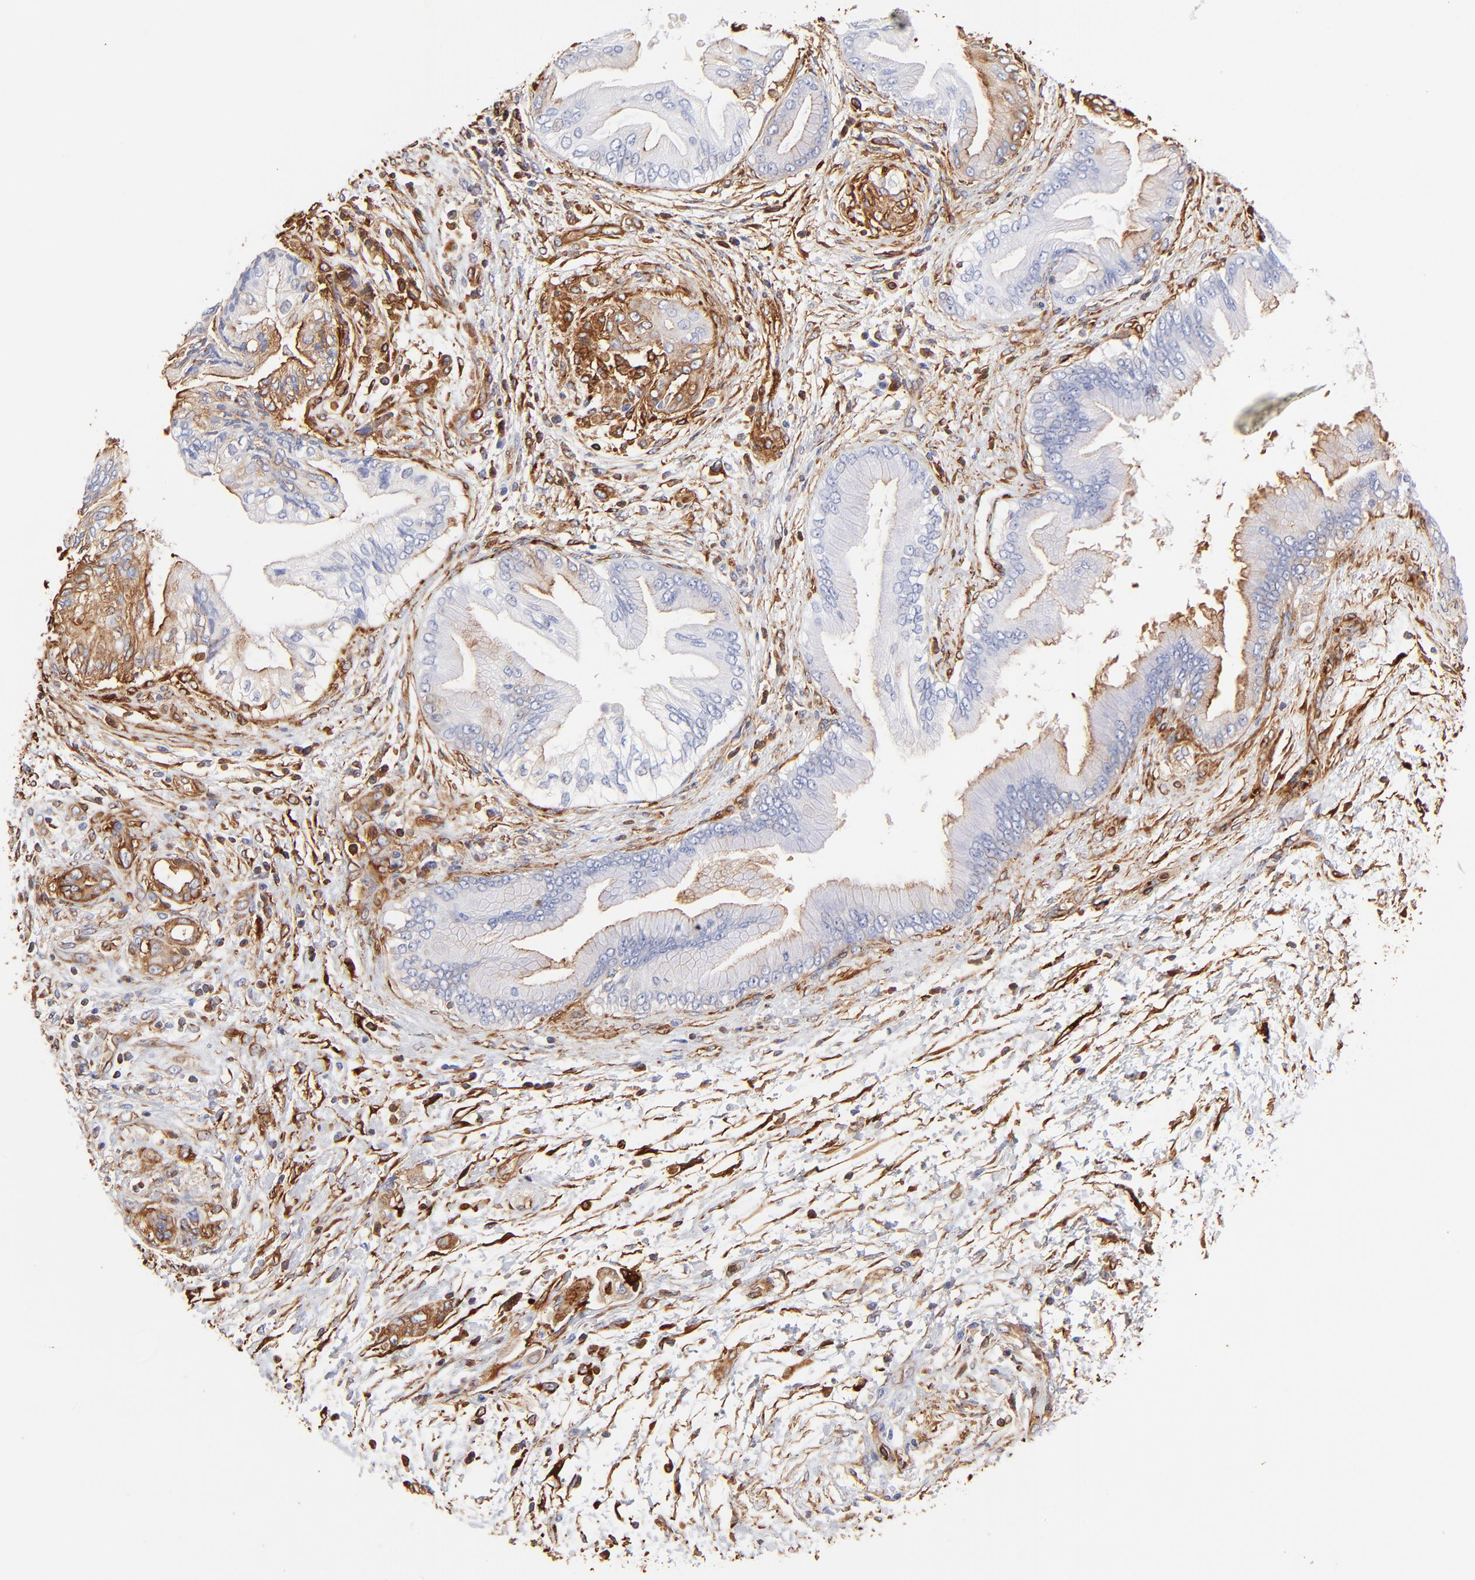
{"staining": {"intensity": "moderate", "quantity": "25%-75%", "location": "cytoplasmic/membranous"}, "tissue": "pancreatic cancer", "cell_type": "Tumor cells", "image_type": "cancer", "snomed": [{"axis": "morphology", "description": "Adenocarcinoma, NOS"}, {"axis": "topography", "description": "Pancreas"}], "caption": "Immunohistochemical staining of adenocarcinoma (pancreatic) reveals medium levels of moderate cytoplasmic/membranous protein staining in about 25%-75% of tumor cells.", "gene": "FLNA", "patient": {"sex": "female", "age": 70}}